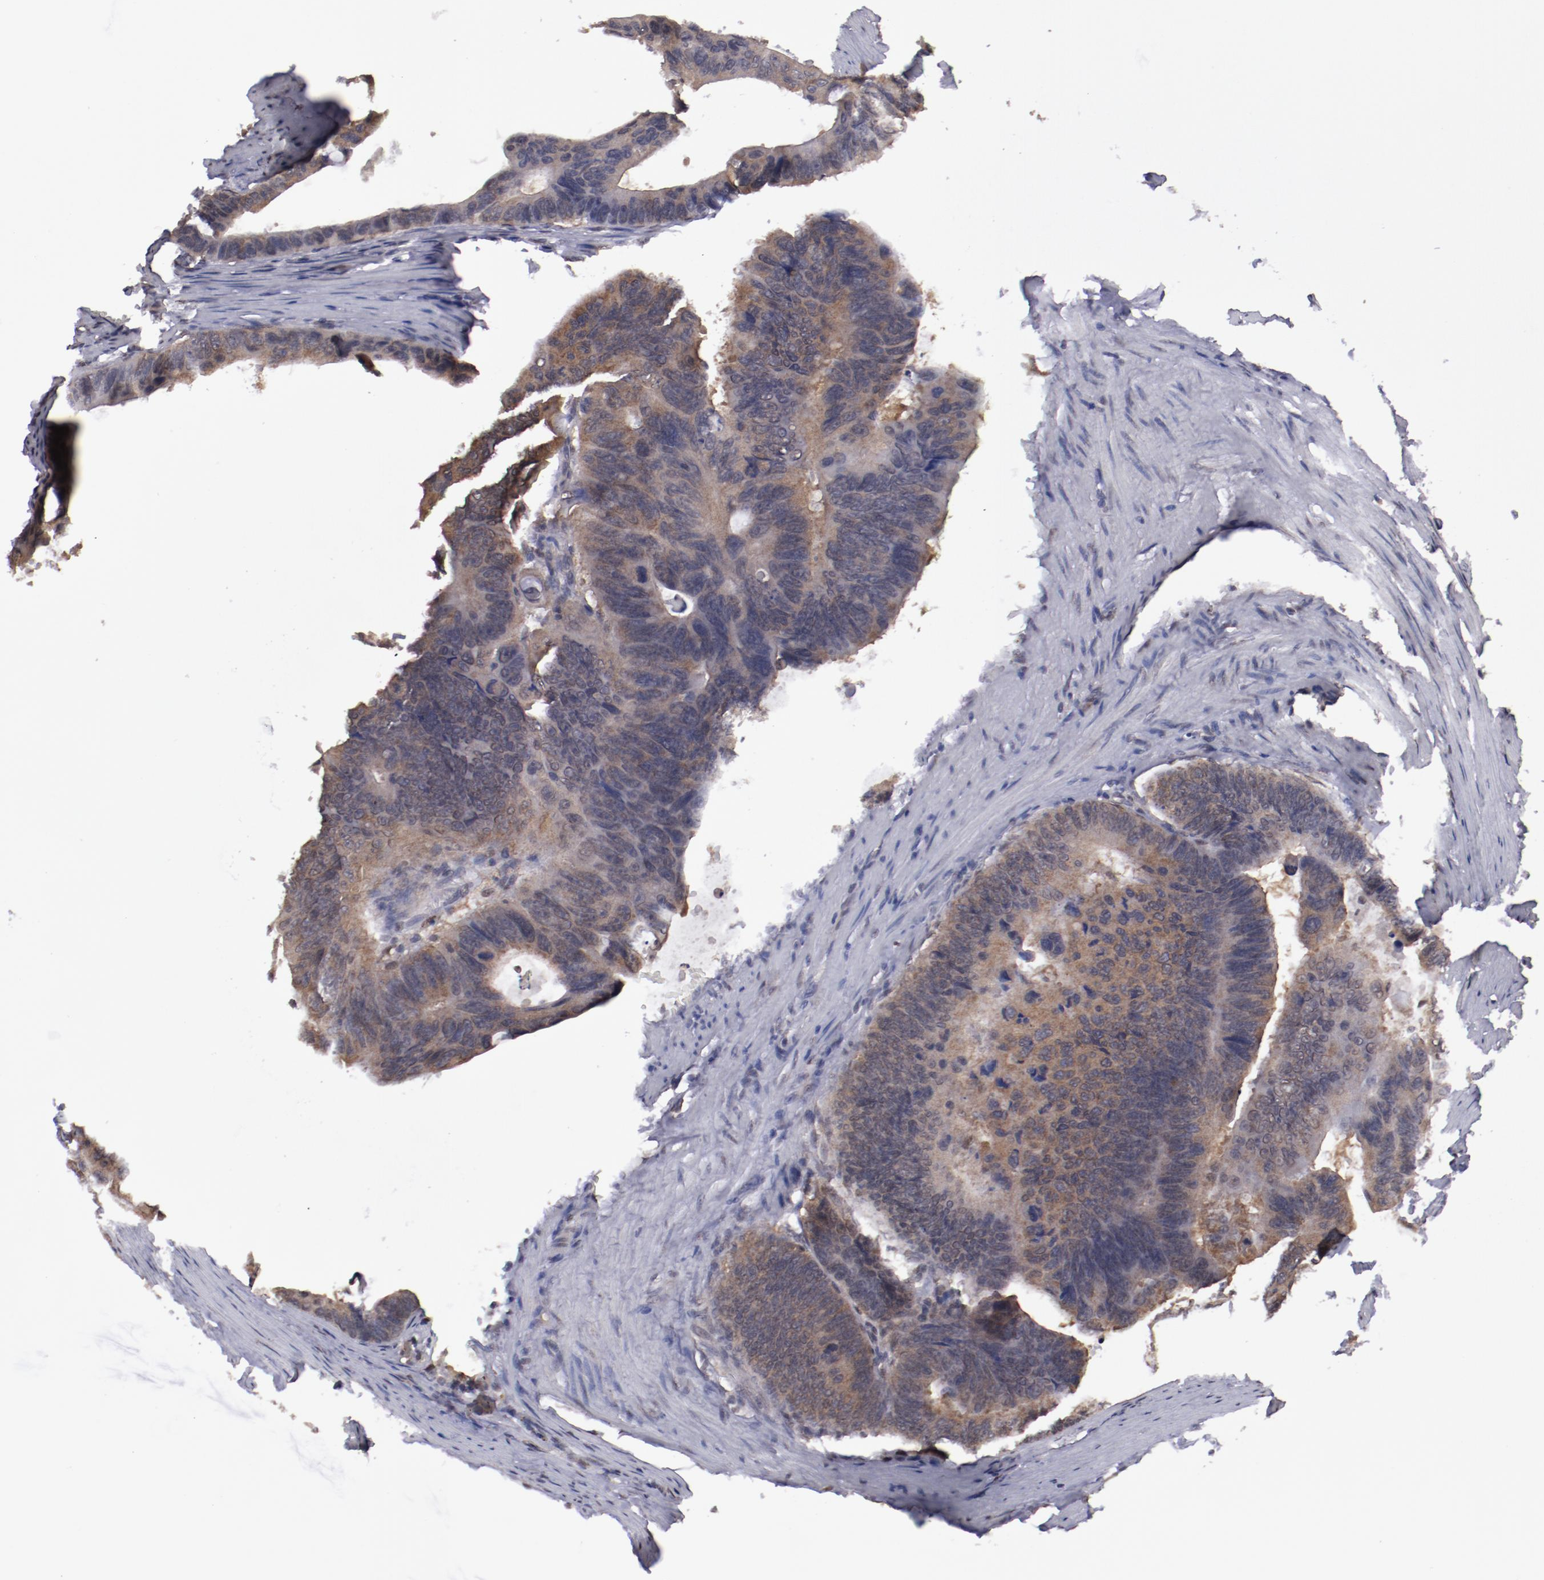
{"staining": {"intensity": "weak", "quantity": ">75%", "location": "cytoplasmic/membranous"}, "tissue": "colorectal cancer", "cell_type": "Tumor cells", "image_type": "cancer", "snomed": [{"axis": "morphology", "description": "Adenocarcinoma, NOS"}, {"axis": "topography", "description": "Colon"}], "caption": "Protein positivity by immunohistochemistry shows weak cytoplasmic/membranous positivity in approximately >75% of tumor cells in colorectal cancer. The protein of interest is shown in brown color, while the nuclei are stained blue.", "gene": "ARNT", "patient": {"sex": "female", "age": 55}}